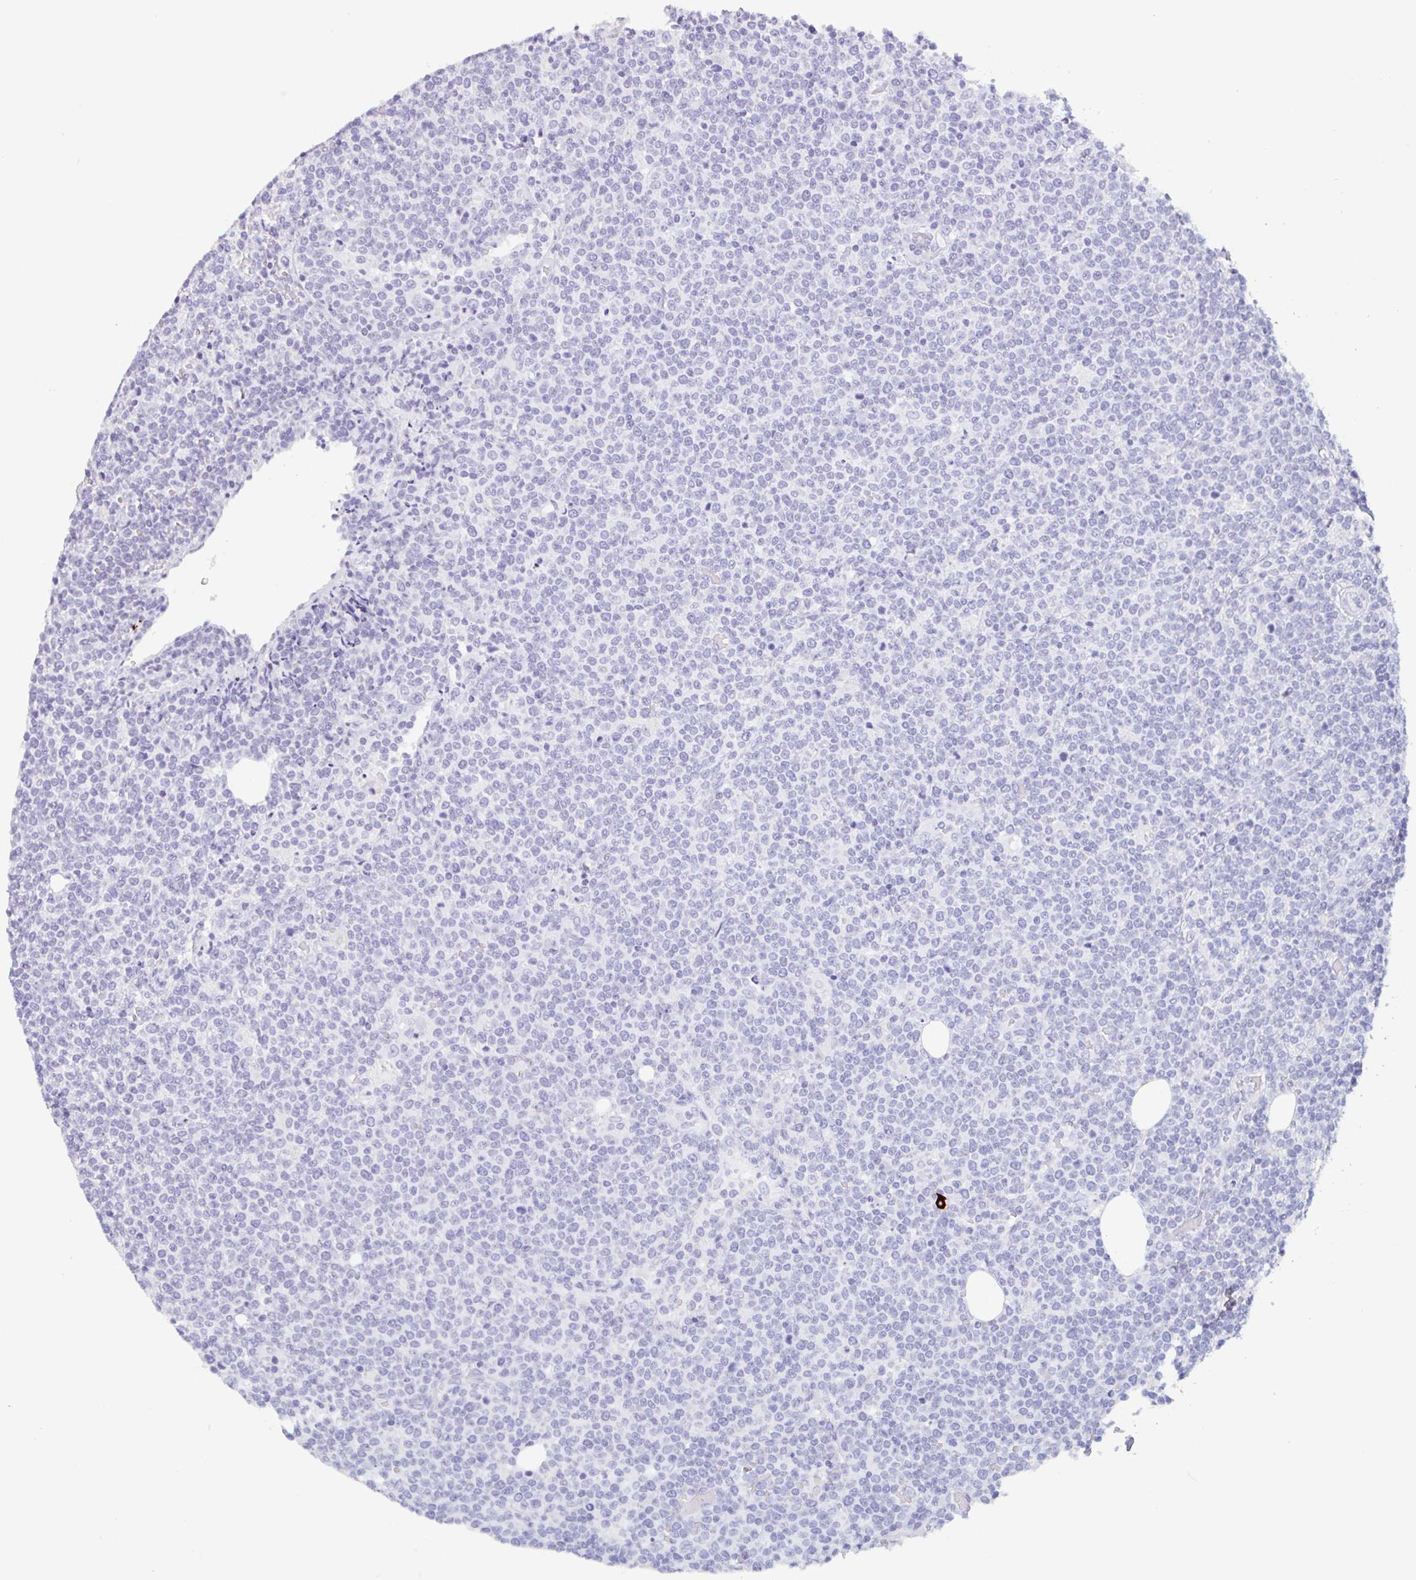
{"staining": {"intensity": "negative", "quantity": "none", "location": "none"}, "tissue": "lymphoma", "cell_type": "Tumor cells", "image_type": "cancer", "snomed": [{"axis": "morphology", "description": "Malignant lymphoma, non-Hodgkin's type, High grade"}, {"axis": "topography", "description": "Lymph node"}], "caption": "Immunohistochemistry micrograph of neoplastic tissue: human high-grade malignant lymphoma, non-Hodgkin's type stained with DAB exhibits no significant protein expression in tumor cells.", "gene": "EMC4", "patient": {"sex": "male", "age": 61}}